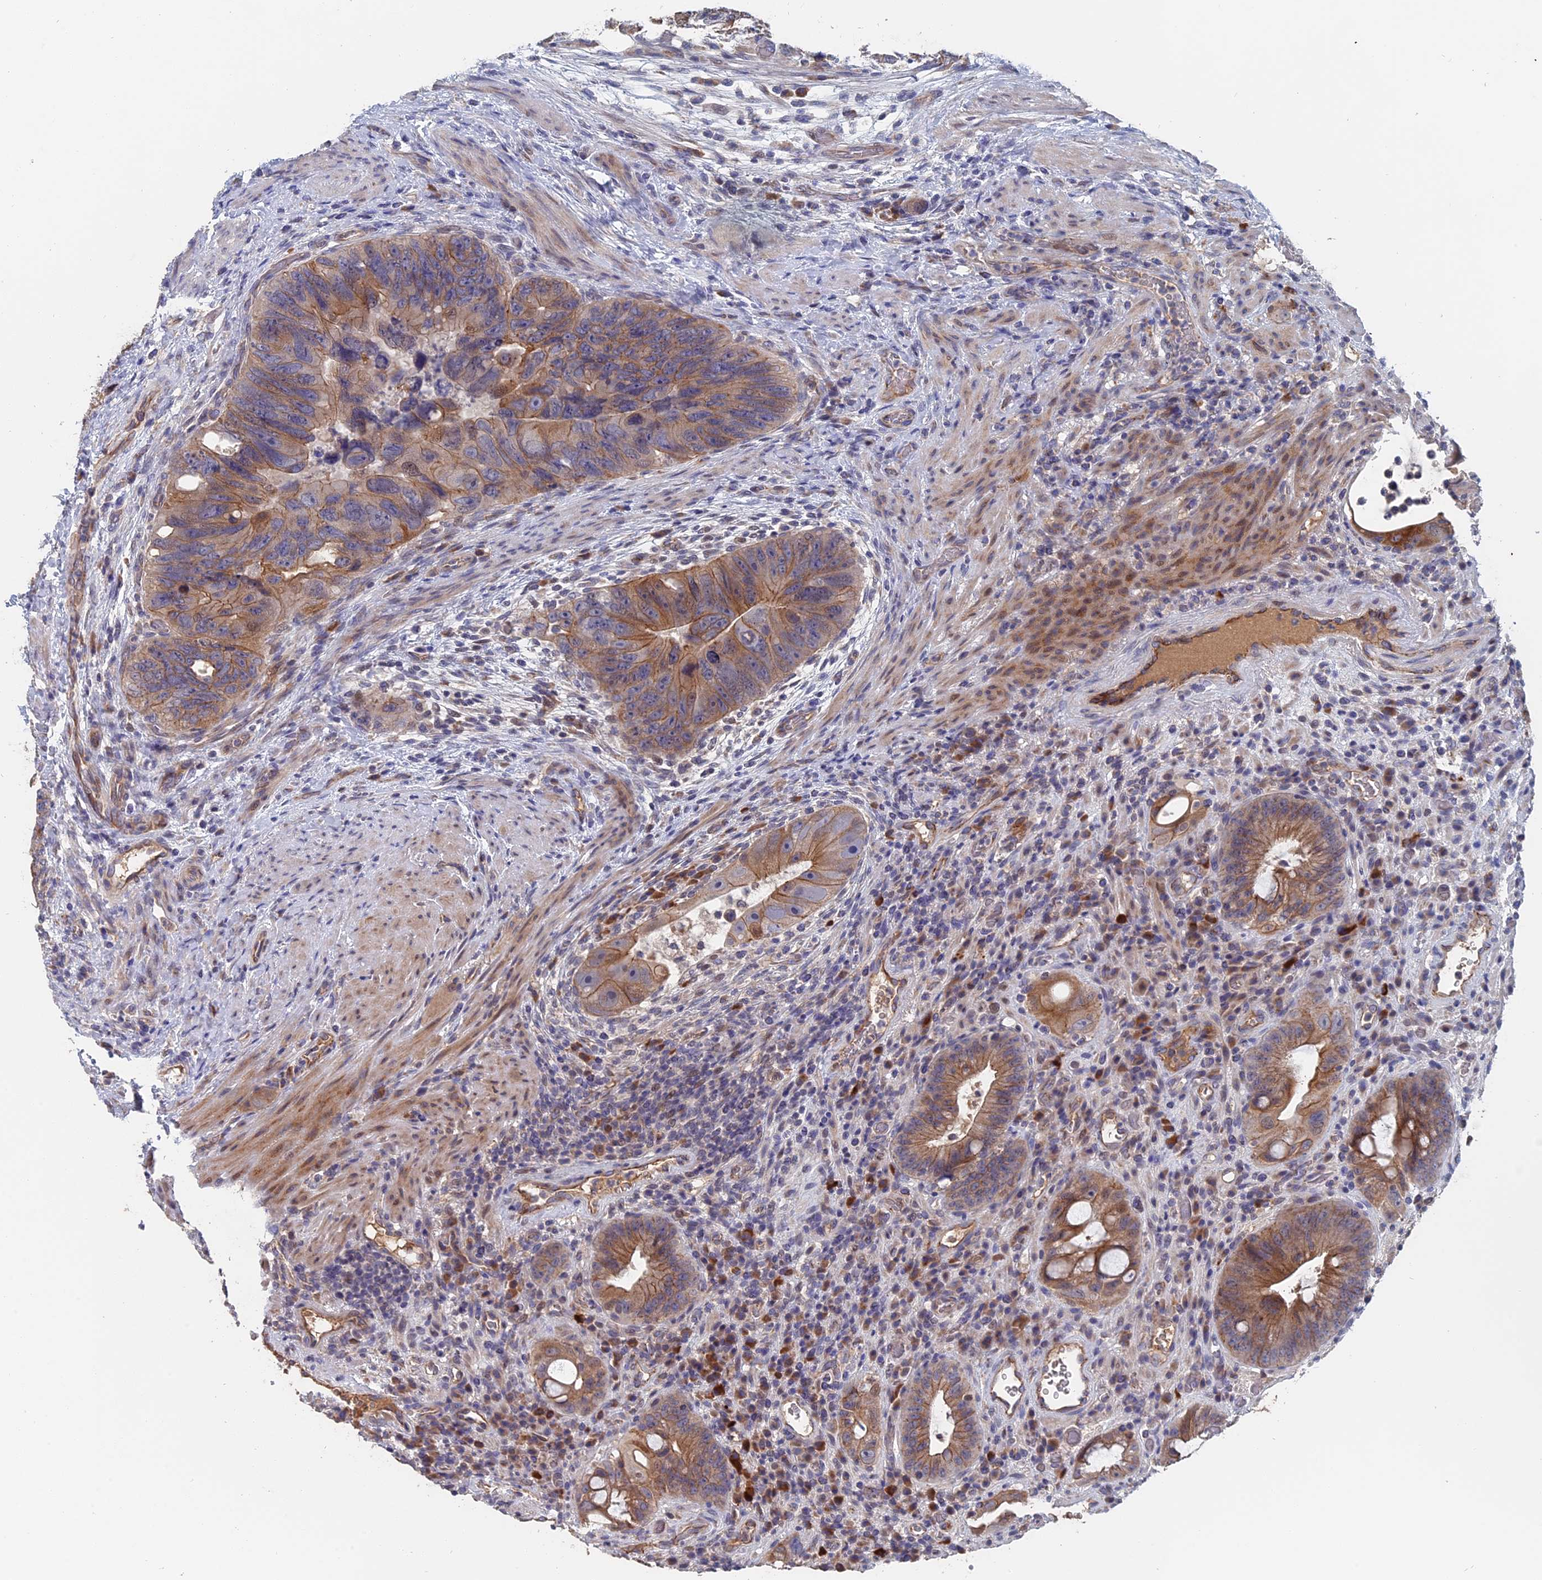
{"staining": {"intensity": "moderate", "quantity": "25%-75%", "location": "cytoplasmic/membranous"}, "tissue": "colorectal cancer", "cell_type": "Tumor cells", "image_type": "cancer", "snomed": [{"axis": "morphology", "description": "Adenocarcinoma, NOS"}, {"axis": "topography", "description": "Rectum"}], "caption": "Protein staining by immunohistochemistry (IHC) reveals moderate cytoplasmic/membranous positivity in about 25%-75% of tumor cells in colorectal cancer (adenocarcinoma).", "gene": "SLC33A1", "patient": {"sex": "male", "age": 59}}